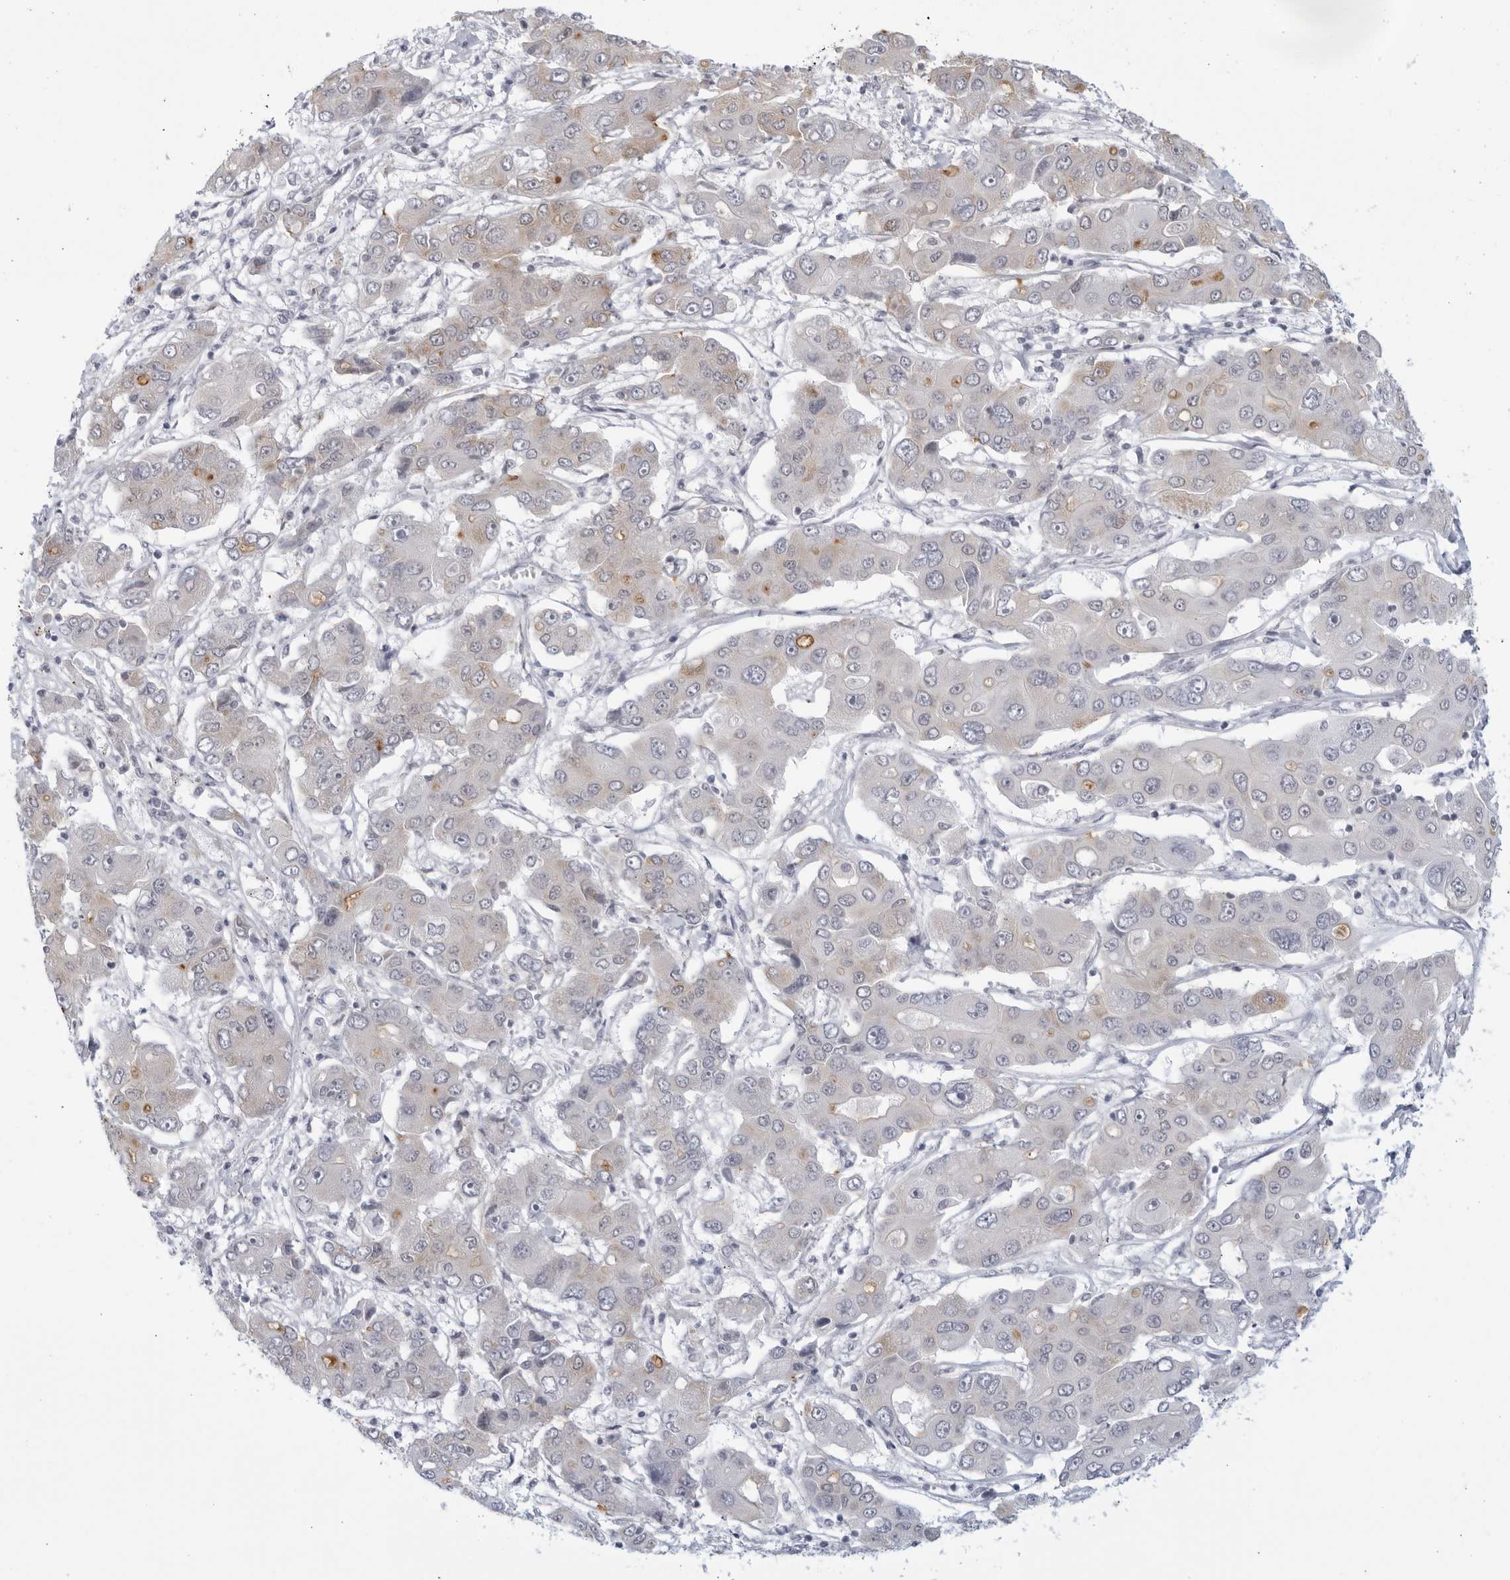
{"staining": {"intensity": "weak", "quantity": "<25%", "location": "cytoplasmic/membranous"}, "tissue": "liver cancer", "cell_type": "Tumor cells", "image_type": "cancer", "snomed": [{"axis": "morphology", "description": "Cholangiocarcinoma"}, {"axis": "topography", "description": "Liver"}], "caption": "This is a image of IHC staining of liver cholangiocarcinoma, which shows no staining in tumor cells. (DAB (3,3'-diaminobenzidine) immunohistochemistry, high magnification).", "gene": "WDTC1", "patient": {"sex": "male", "age": 67}}